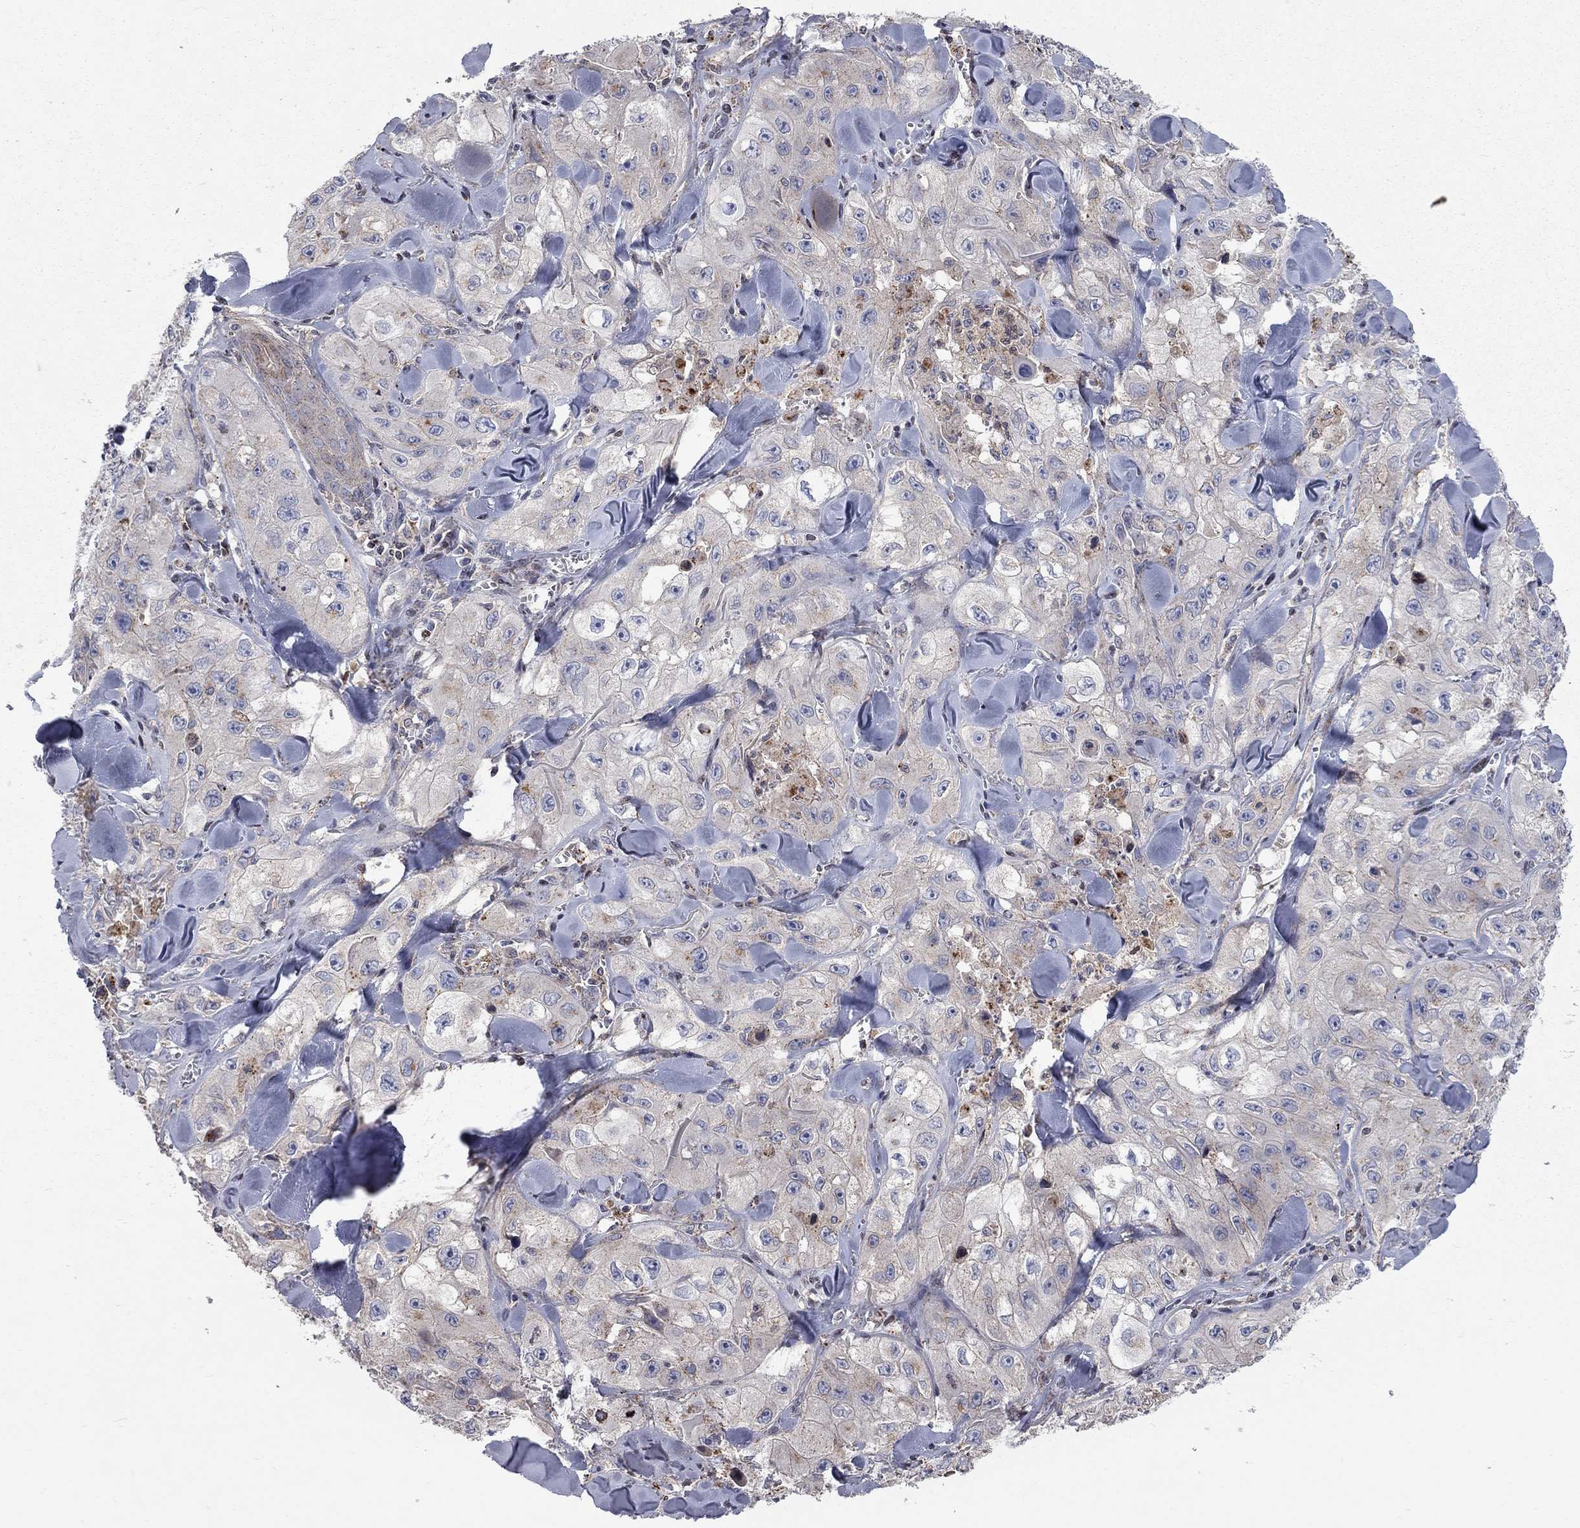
{"staining": {"intensity": "weak", "quantity": "<25%", "location": "cytoplasmic/membranous"}, "tissue": "skin cancer", "cell_type": "Tumor cells", "image_type": "cancer", "snomed": [{"axis": "morphology", "description": "Squamous cell carcinoma, NOS"}, {"axis": "topography", "description": "Skin"}, {"axis": "topography", "description": "Subcutis"}], "caption": "Immunohistochemistry (IHC) micrograph of skin squamous cell carcinoma stained for a protein (brown), which reveals no staining in tumor cells.", "gene": "ERN2", "patient": {"sex": "male", "age": 73}}